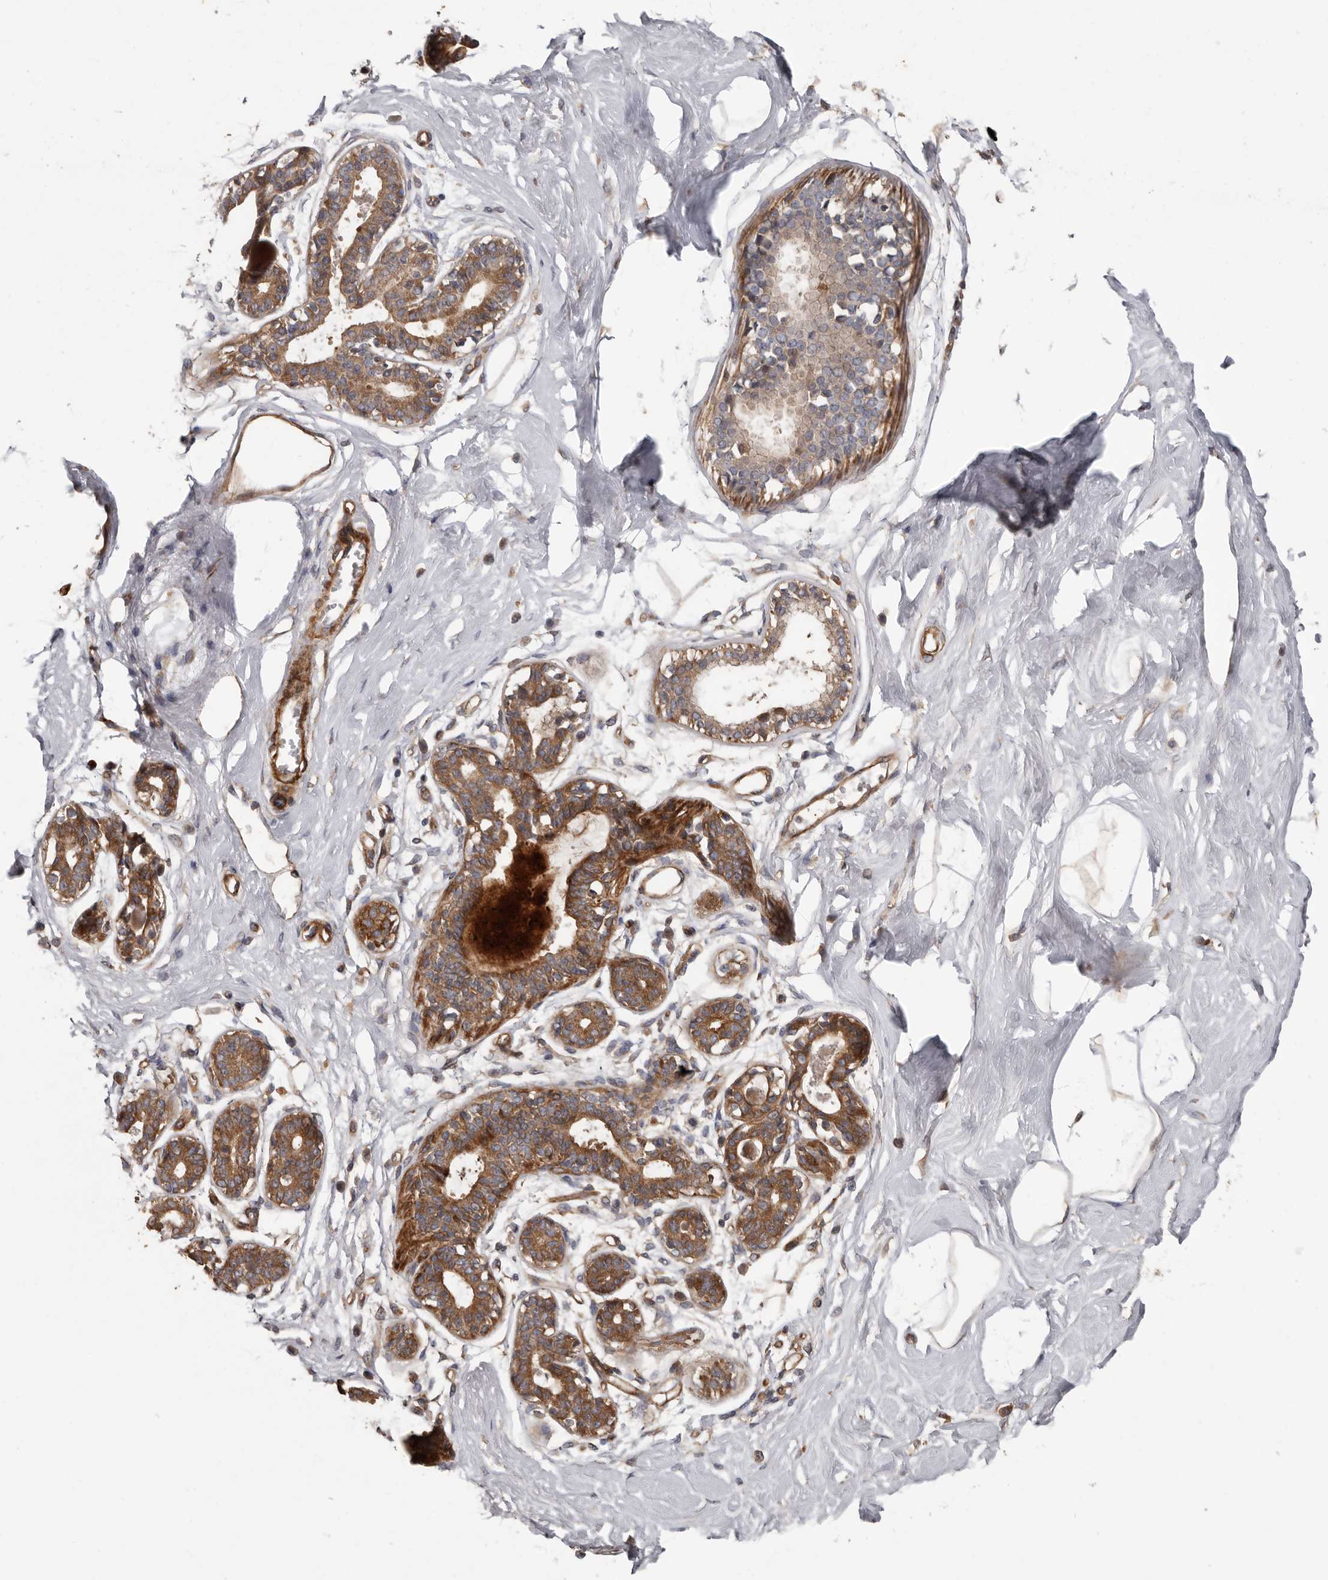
{"staining": {"intensity": "weak", "quantity": ">75%", "location": "cytoplasmic/membranous"}, "tissue": "breast", "cell_type": "Adipocytes", "image_type": "normal", "snomed": [{"axis": "morphology", "description": "Normal tissue, NOS"}, {"axis": "topography", "description": "Breast"}], "caption": "Protein expression analysis of benign breast shows weak cytoplasmic/membranous expression in approximately >75% of adipocytes. The staining is performed using DAB brown chromogen to label protein expression. The nuclei are counter-stained blue using hematoxylin.", "gene": "ARHGEF5", "patient": {"sex": "female", "age": 45}}